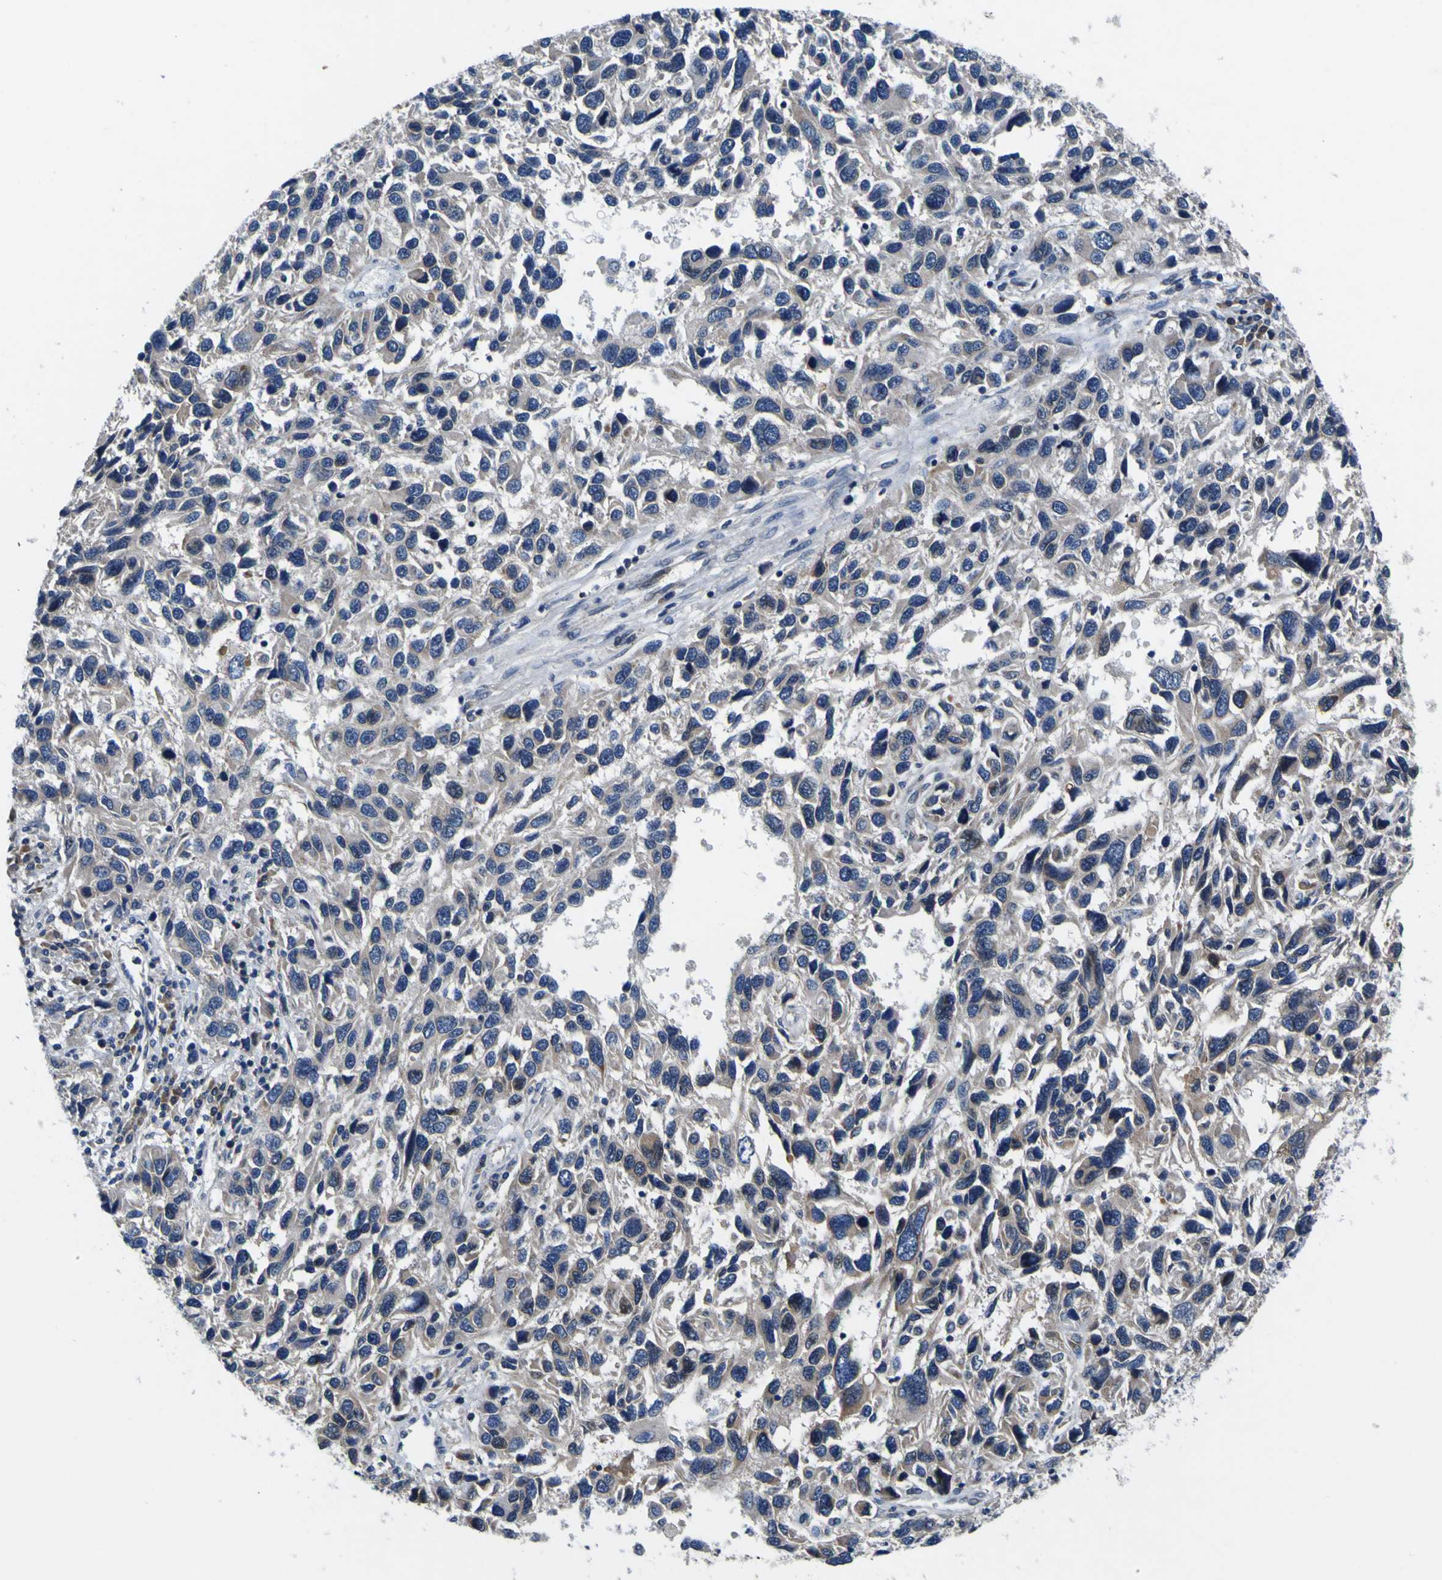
{"staining": {"intensity": "negative", "quantity": "none", "location": "none"}, "tissue": "melanoma", "cell_type": "Tumor cells", "image_type": "cancer", "snomed": [{"axis": "morphology", "description": "Malignant melanoma, NOS"}, {"axis": "topography", "description": "Skin"}], "caption": "Immunohistochemistry of malignant melanoma exhibits no expression in tumor cells.", "gene": "EPHB4", "patient": {"sex": "male", "age": 53}}